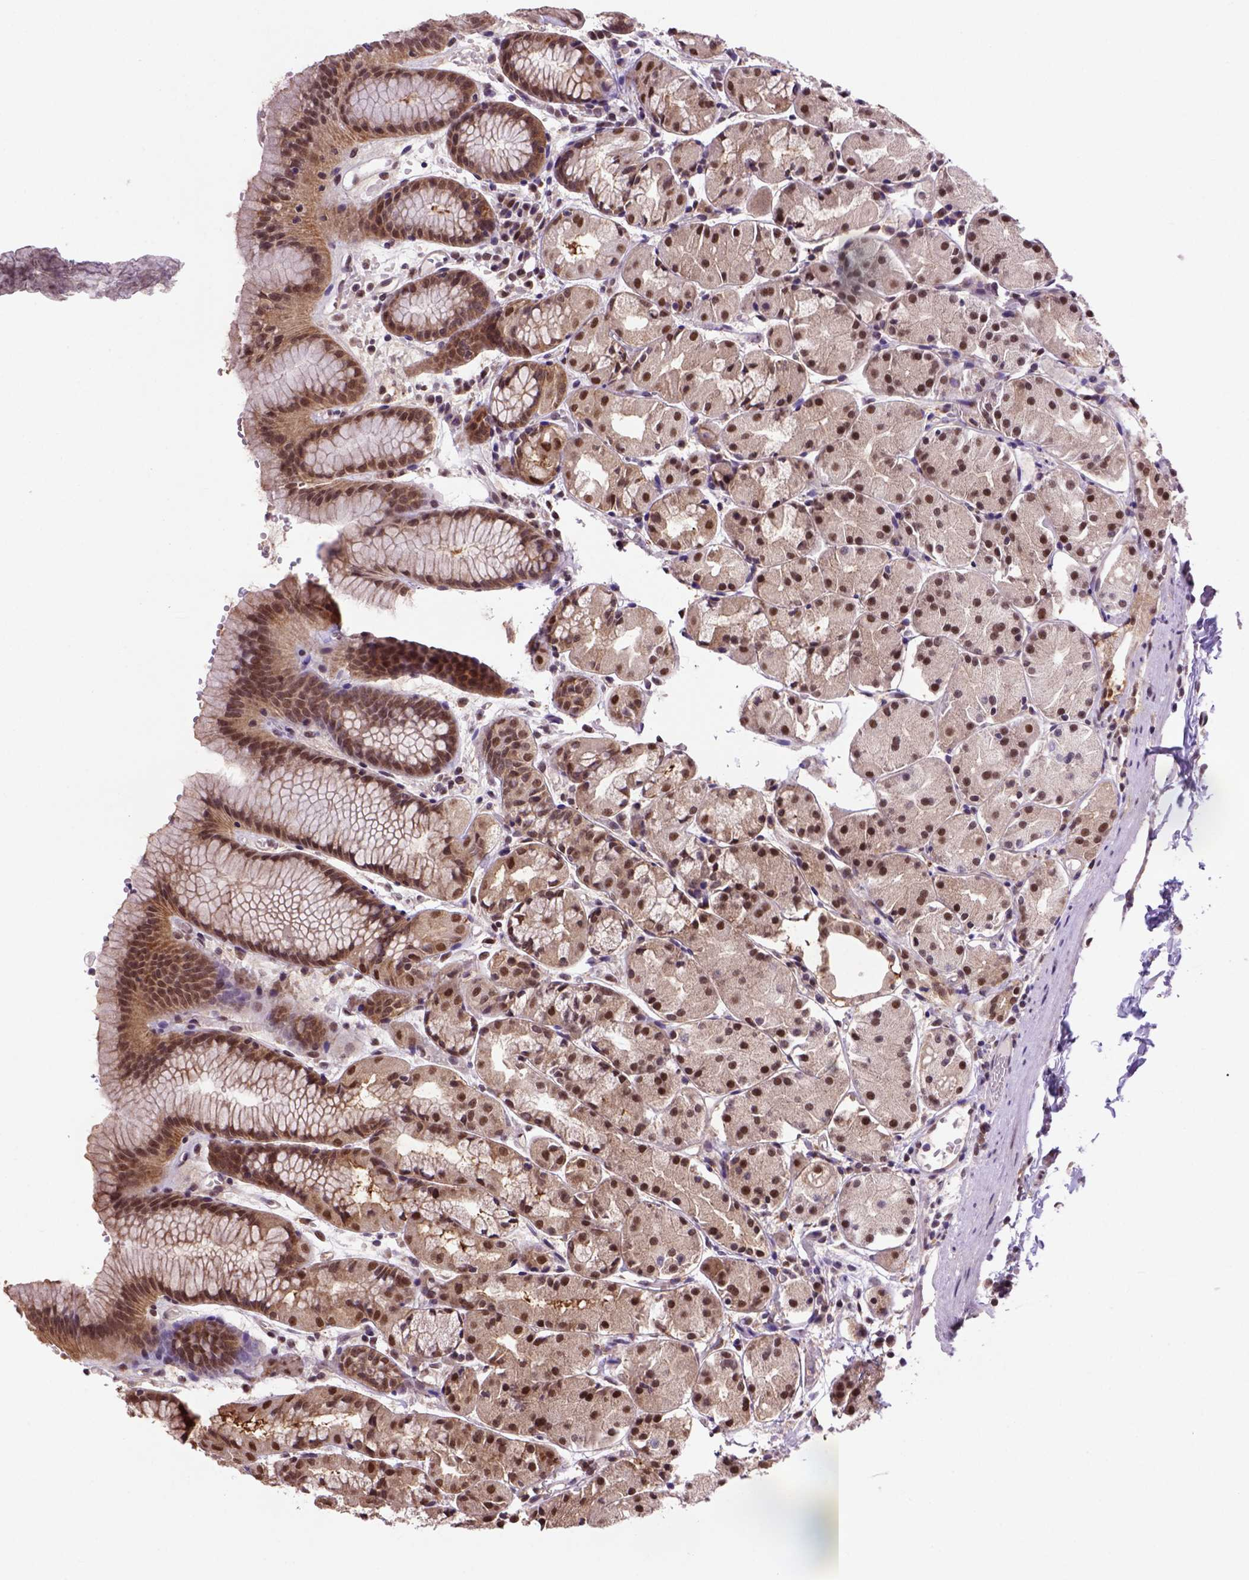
{"staining": {"intensity": "strong", "quantity": ">75%", "location": "cytoplasmic/membranous,nuclear"}, "tissue": "stomach", "cell_type": "Glandular cells", "image_type": "normal", "snomed": [{"axis": "morphology", "description": "Normal tissue, NOS"}, {"axis": "topography", "description": "Stomach, upper"}], "caption": "This histopathology image exhibits IHC staining of normal human stomach, with high strong cytoplasmic/membranous,nuclear positivity in about >75% of glandular cells.", "gene": "PSMC2", "patient": {"sex": "male", "age": 47}}